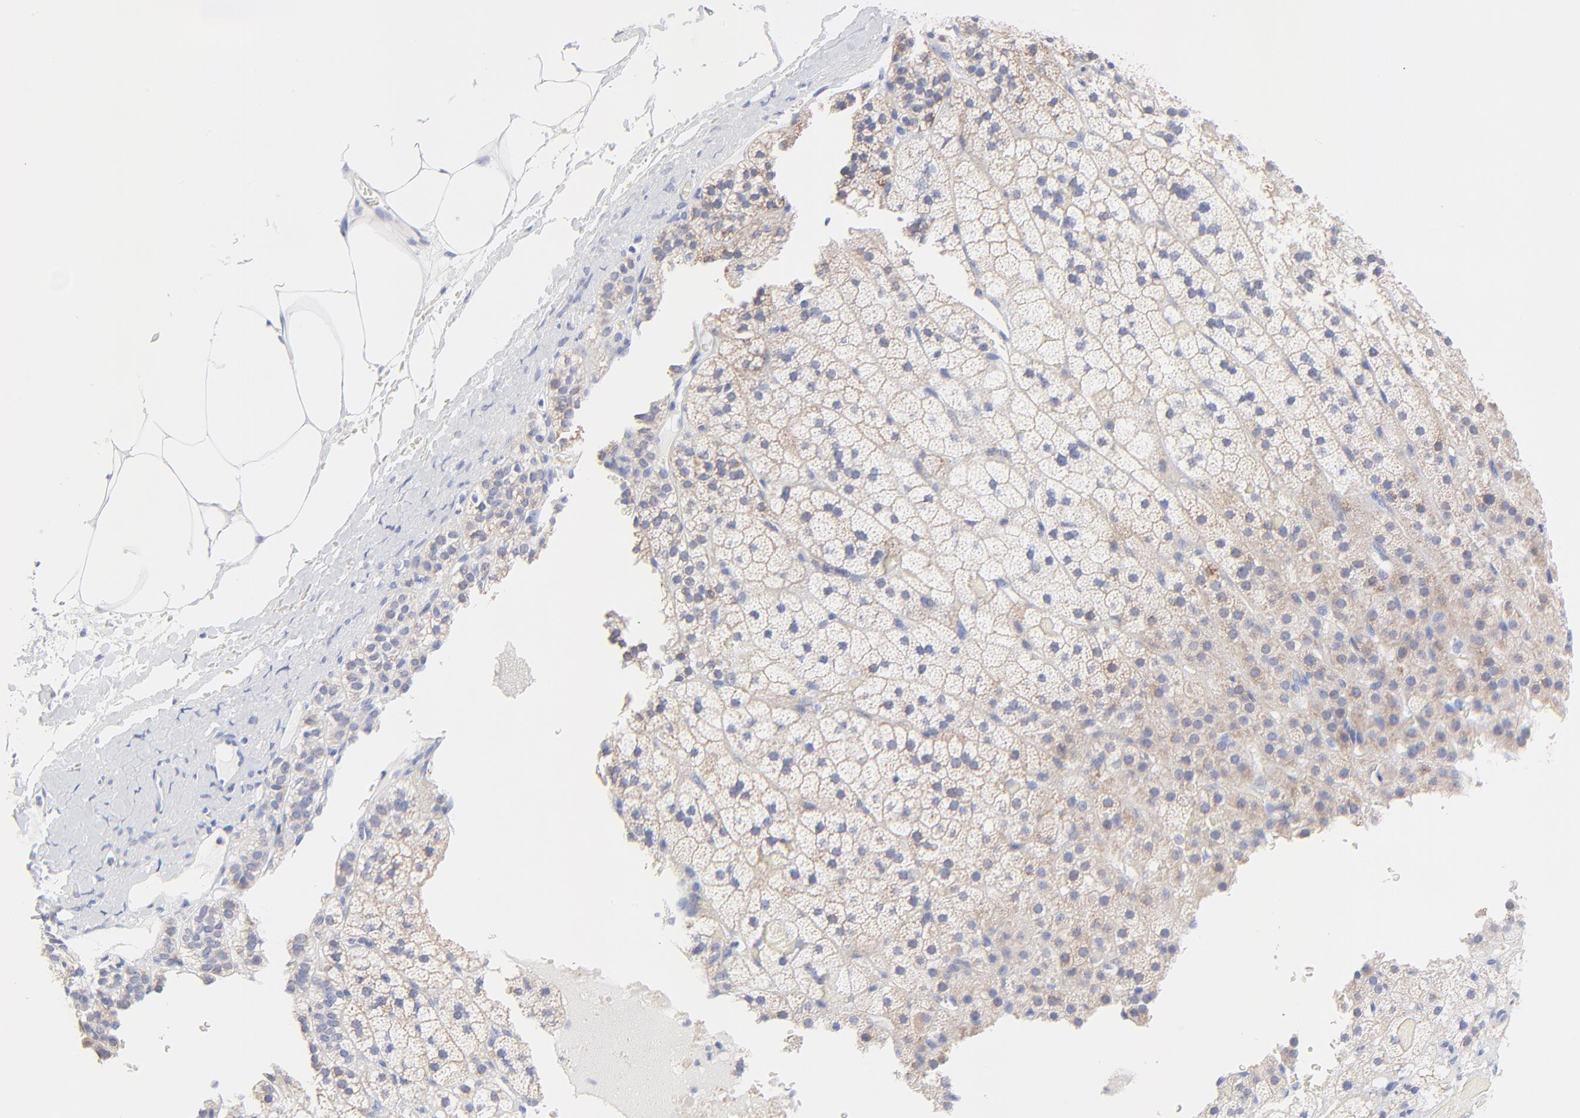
{"staining": {"intensity": "weak", "quantity": "25%-75%", "location": "cytoplasmic/membranous"}, "tissue": "adrenal gland", "cell_type": "Glandular cells", "image_type": "normal", "snomed": [{"axis": "morphology", "description": "Normal tissue, NOS"}, {"axis": "topography", "description": "Adrenal gland"}], "caption": "Immunohistochemical staining of unremarkable human adrenal gland reveals 25%-75% levels of weak cytoplasmic/membranous protein staining in approximately 25%-75% of glandular cells.", "gene": "PSD3", "patient": {"sex": "male", "age": 35}}